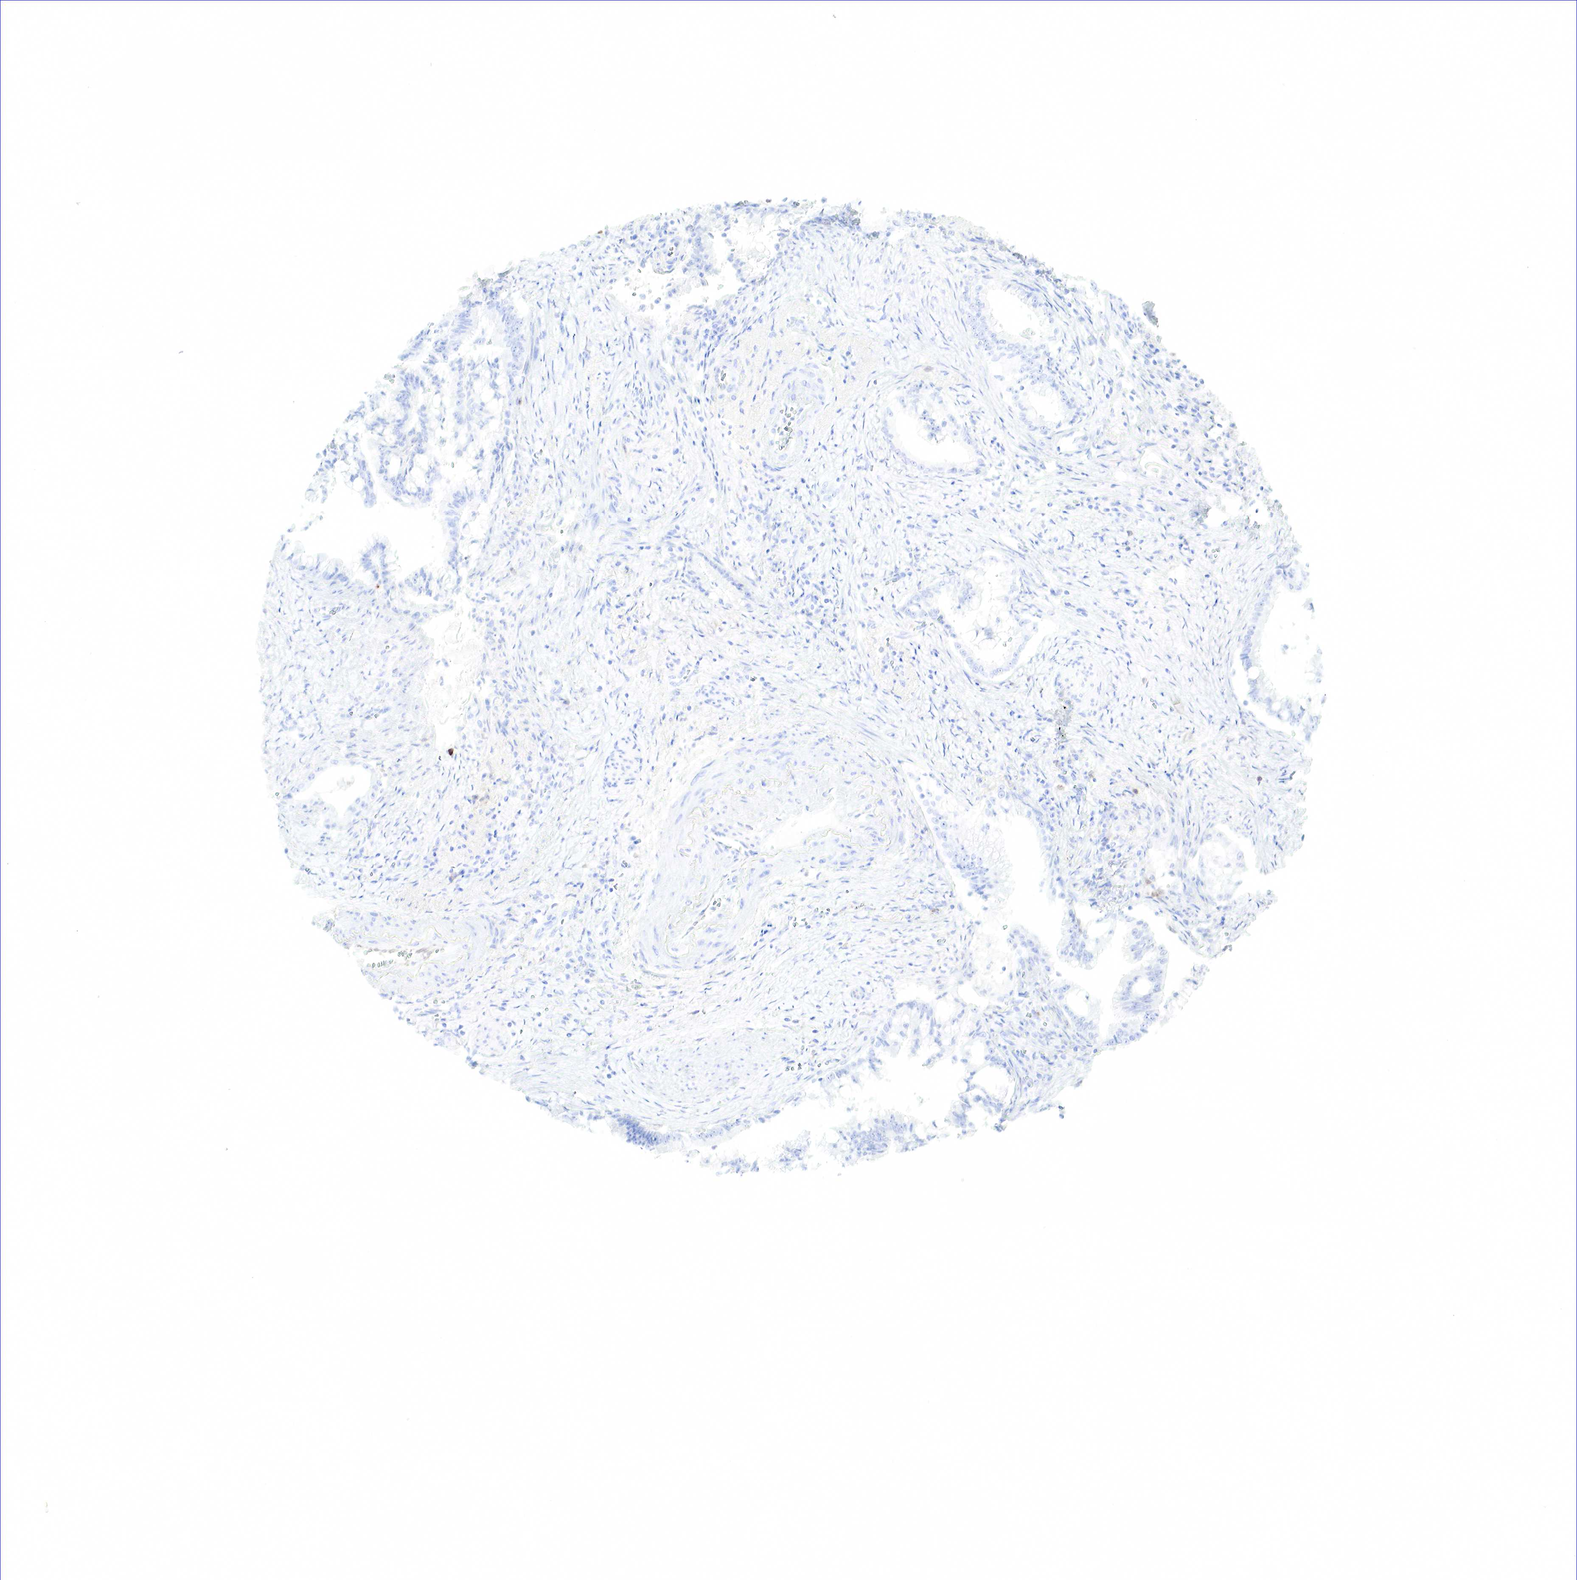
{"staining": {"intensity": "negative", "quantity": "none", "location": "none"}, "tissue": "pancreatic cancer", "cell_type": "Tumor cells", "image_type": "cancer", "snomed": [{"axis": "morphology", "description": "Adenocarcinoma, NOS"}, {"axis": "topography", "description": "Pancreas"}], "caption": "This is an IHC image of human pancreatic adenocarcinoma. There is no expression in tumor cells.", "gene": "TNFRSF8", "patient": {"sex": "male", "age": 59}}